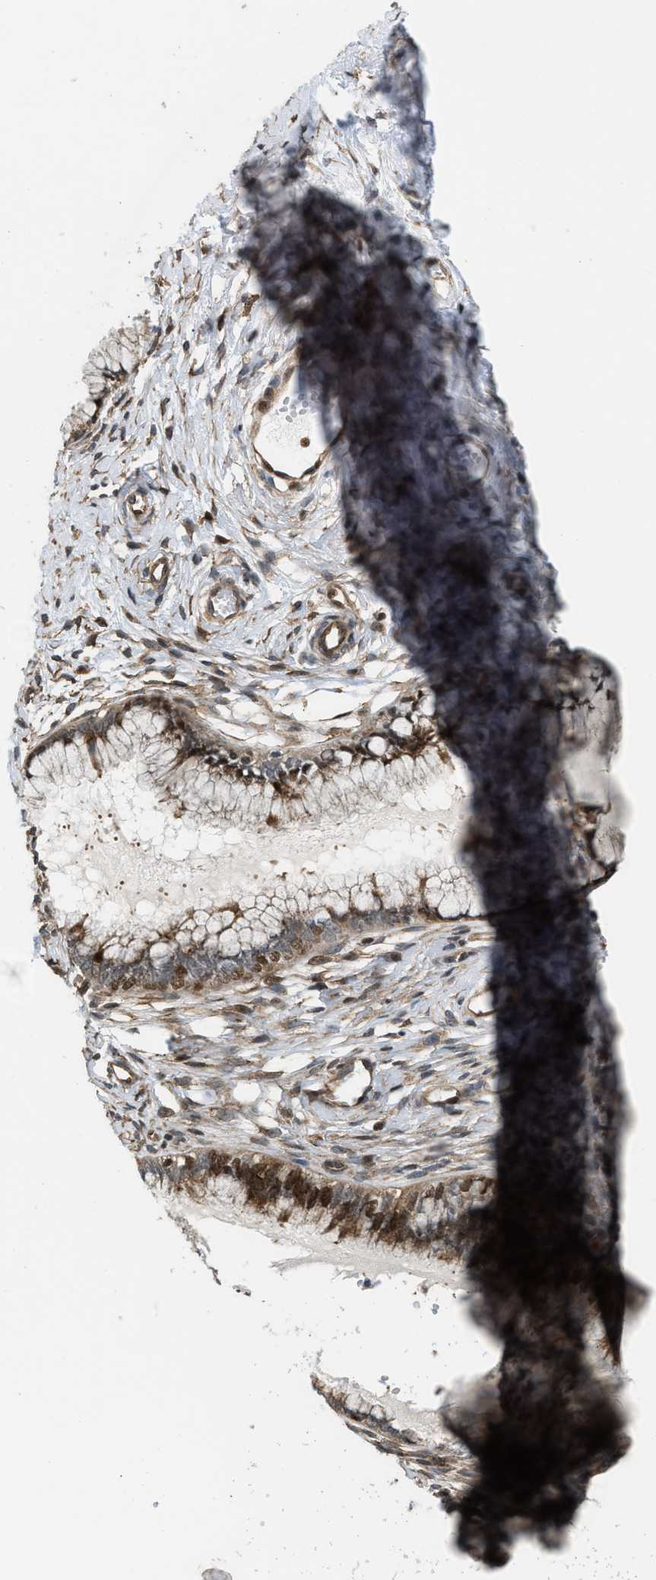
{"staining": {"intensity": "moderate", "quantity": ">75%", "location": "cytoplasmic/membranous,nuclear"}, "tissue": "cervix", "cell_type": "Glandular cells", "image_type": "normal", "snomed": [{"axis": "morphology", "description": "Normal tissue, NOS"}, {"axis": "topography", "description": "Cervix"}], "caption": "DAB immunohistochemical staining of normal human cervix displays moderate cytoplasmic/membranous,nuclear protein positivity in approximately >75% of glandular cells. (Brightfield microscopy of DAB IHC at high magnification).", "gene": "LTA4H", "patient": {"sex": "female", "age": 65}}